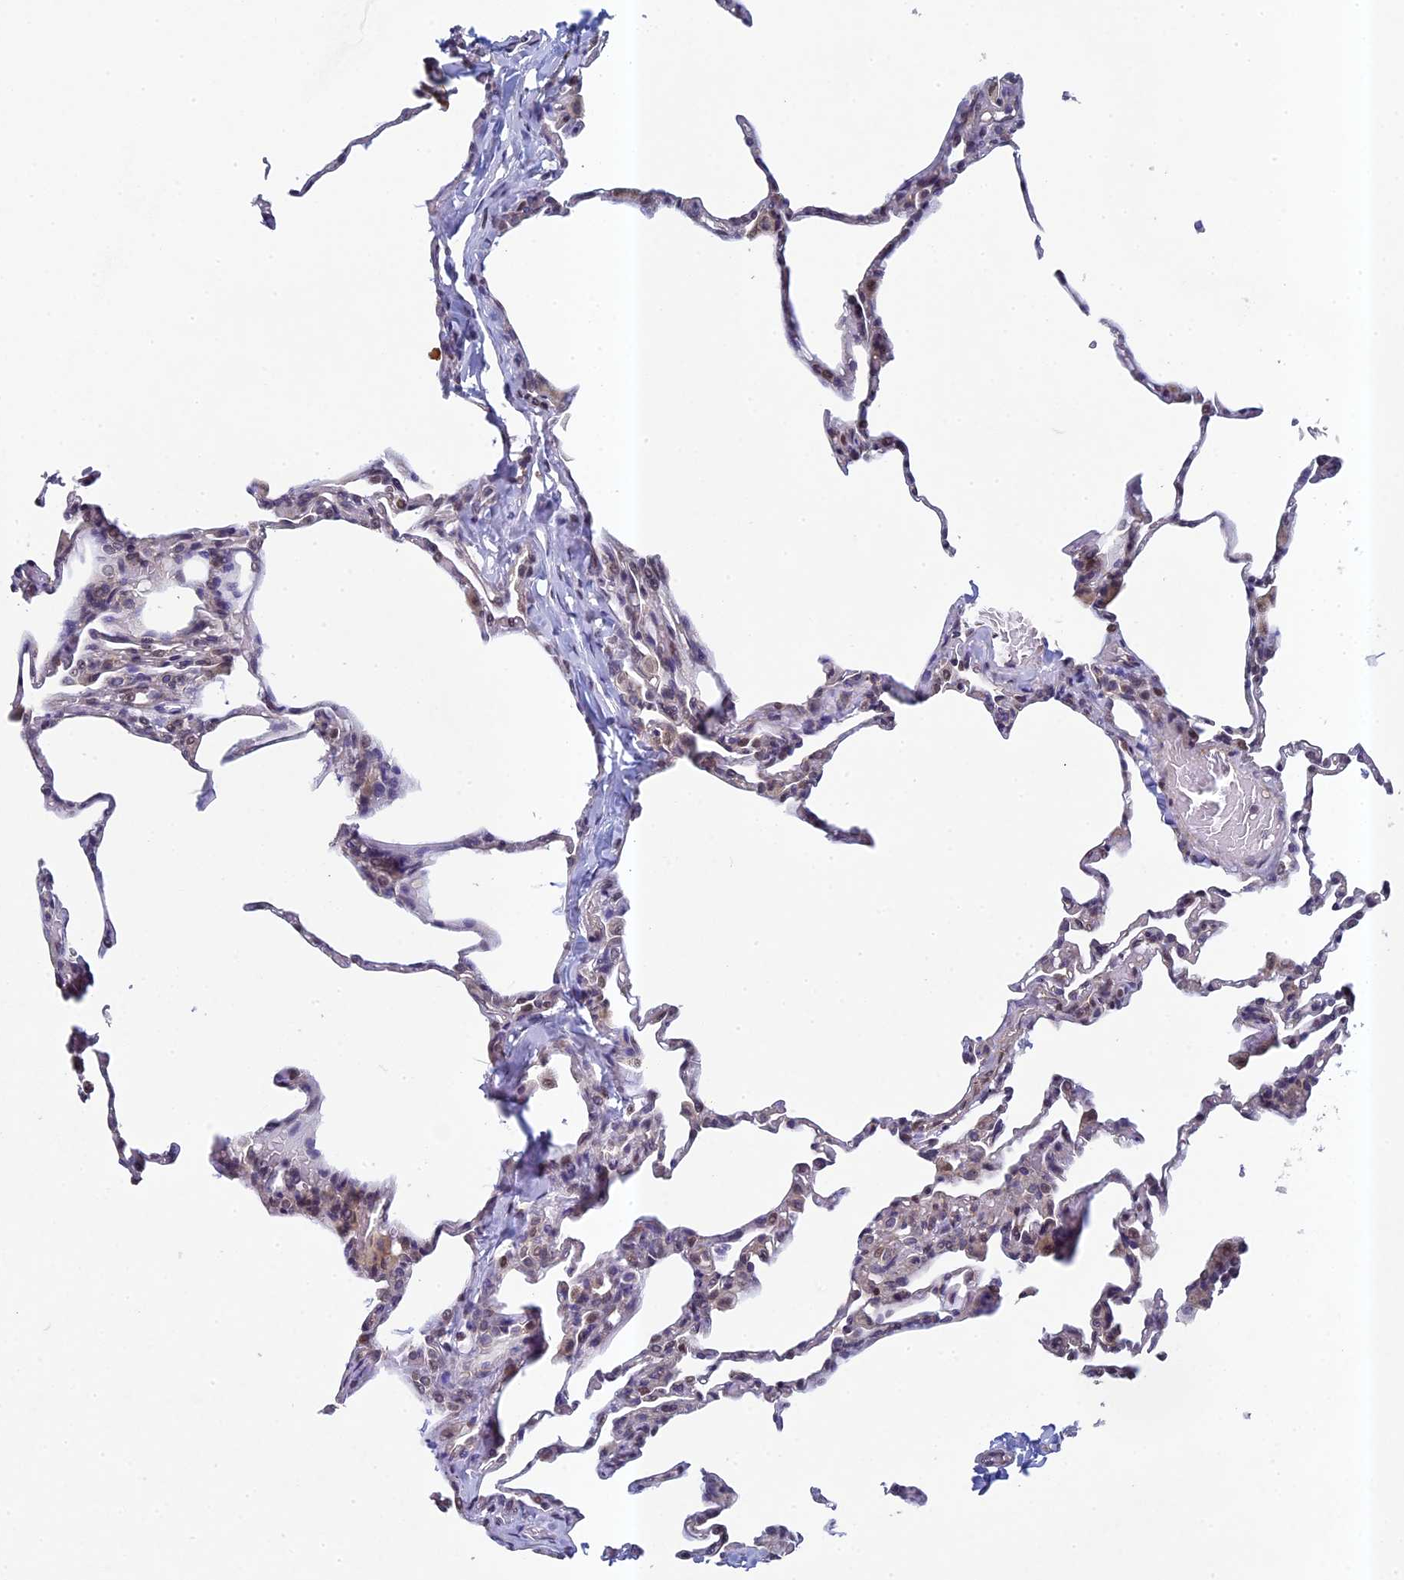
{"staining": {"intensity": "negative", "quantity": "none", "location": "none"}, "tissue": "lung", "cell_type": "Alveolar cells", "image_type": "normal", "snomed": [{"axis": "morphology", "description": "Normal tissue, NOS"}, {"axis": "topography", "description": "Lung"}], "caption": "Immunohistochemical staining of normal lung demonstrates no significant expression in alveolar cells.", "gene": "DIXDC1", "patient": {"sex": "male", "age": 20}}